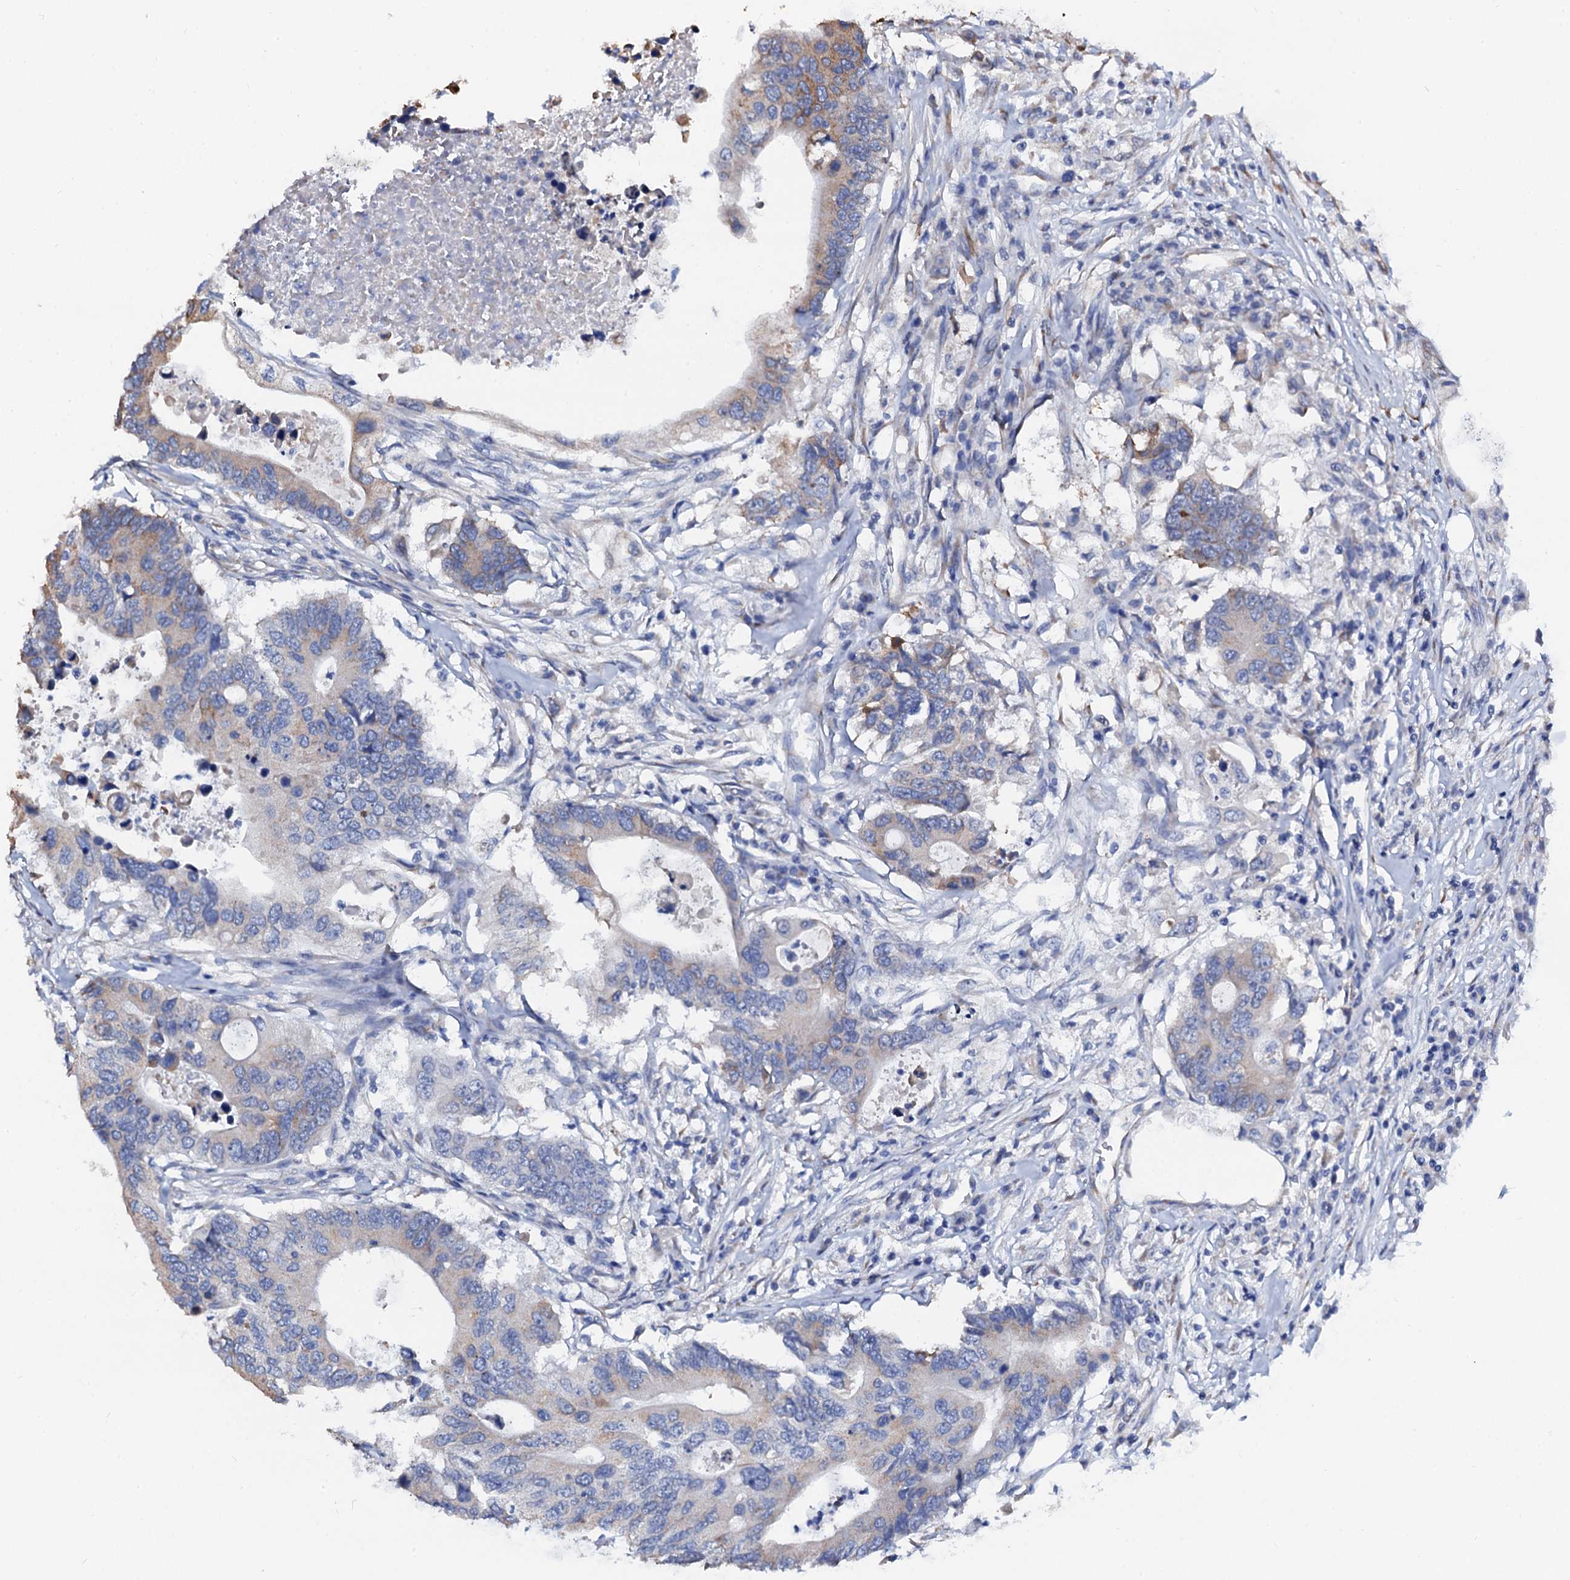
{"staining": {"intensity": "moderate", "quantity": "<25%", "location": "cytoplasmic/membranous"}, "tissue": "colorectal cancer", "cell_type": "Tumor cells", "image_type": "cancer", "snomed": [{"axis": "morphology", "description": "Adenocarcinoma, NOS"}, {"axis": "topography", "description": "Colon"}], "caption": "IHC histopathology image of human adenocarcinoma (colorectal) stained for a protein (brown), which exhibits low levels of moderate cytoplasmic/membranous positivity in about <25% of tumor cells.", "gene": "AKAP3", "patient": {"sex": "male", "age": 71}}